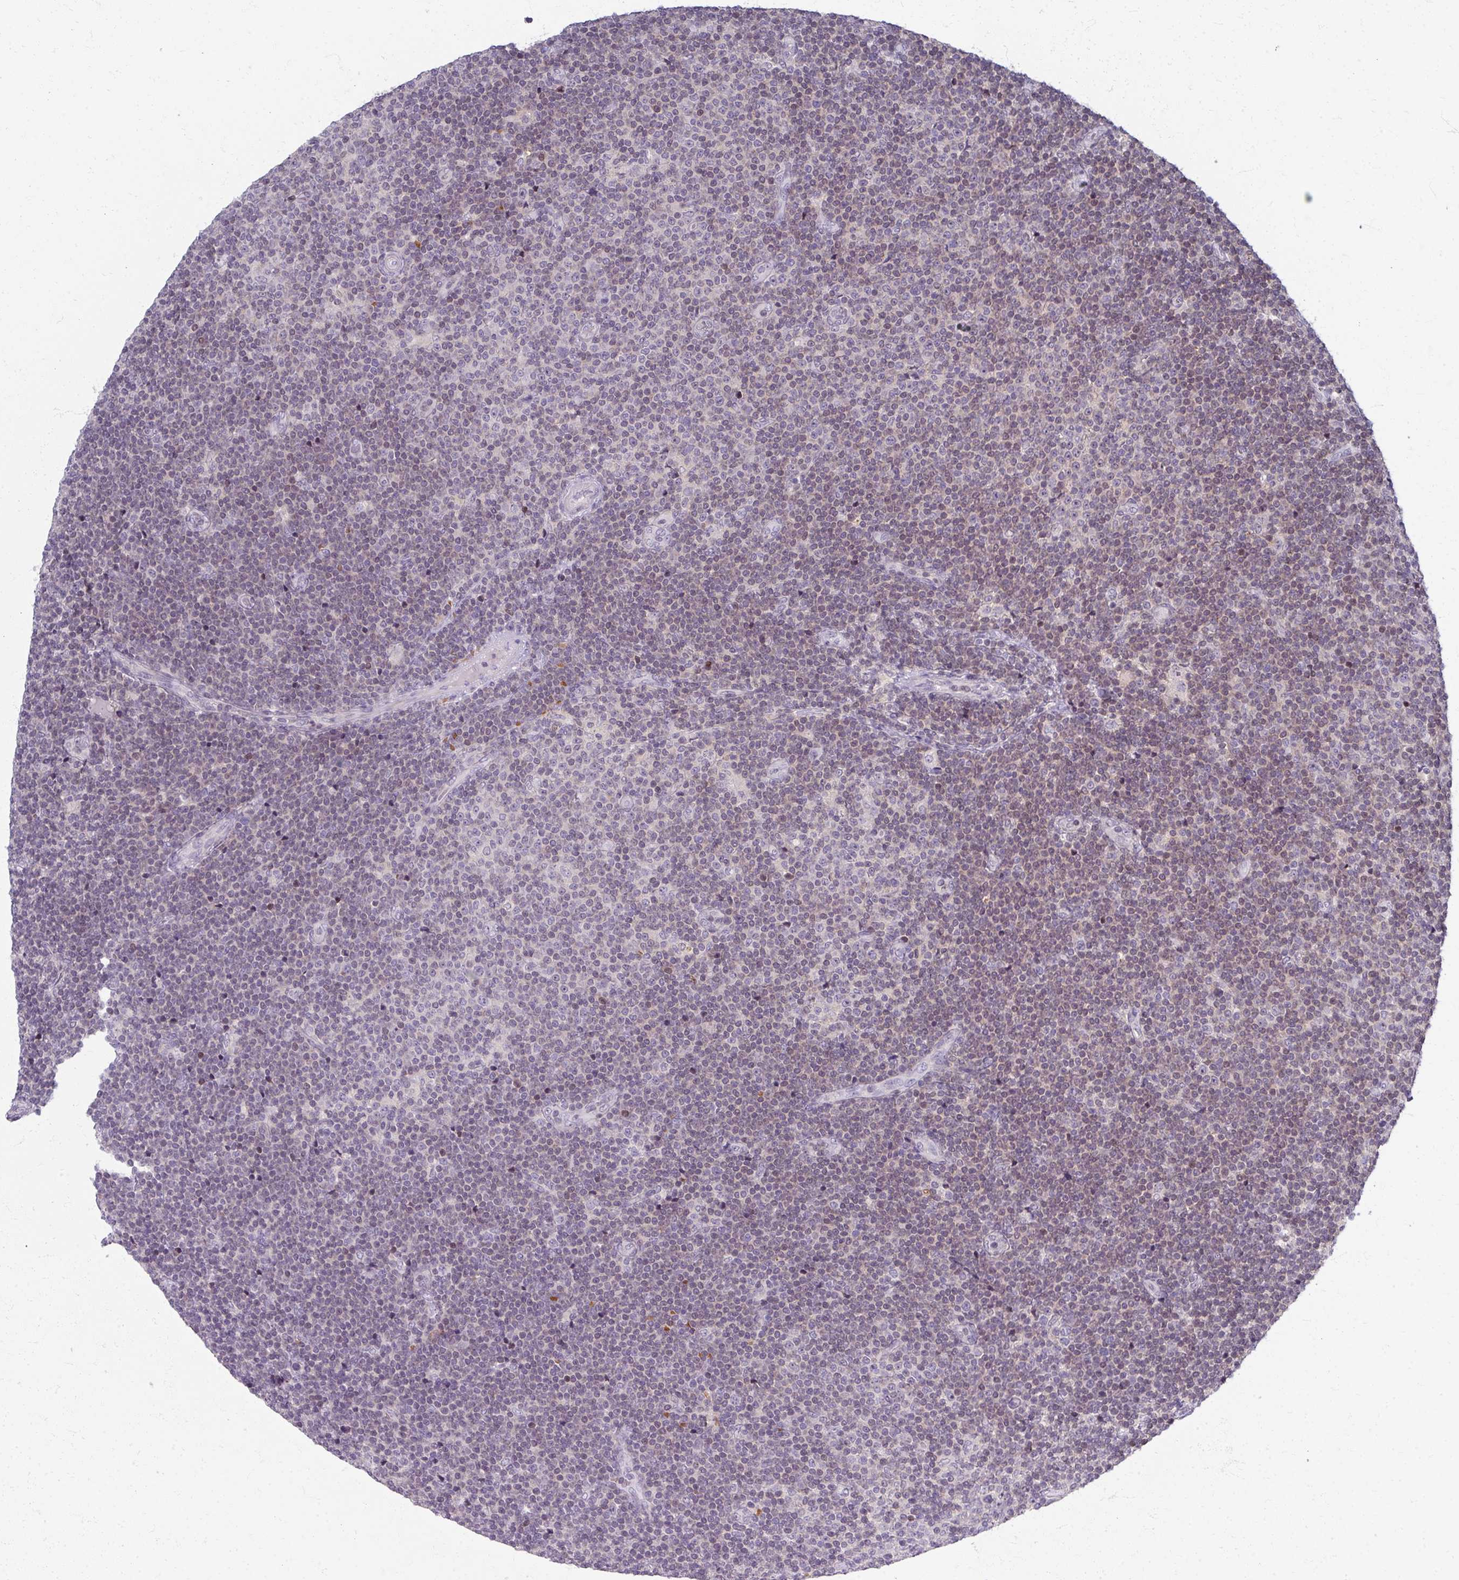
{"staining": {"intensity": "negative", "quantity": "none", "location": "none"}, "tissue": "lymphoma", "cell_type": "Tumor cells", "image_type": "cancer", "snomed": [{"axis": "morphology", "description": "Malignant lymphoma, non-Hodgkin's type, Low grade"}, {"axis": "topography", "description": "Lymph node"}], "caption": "Protein analysis of lymphoma displays no significant positivity in tumor cells. Brightfield microscopy of immunohistochemistry stained with DAB (brown) and hematoxylin (blue), captured at high magnification.", "gene": "TTLL7", "patient": {"sex": "male", "age": 48}}